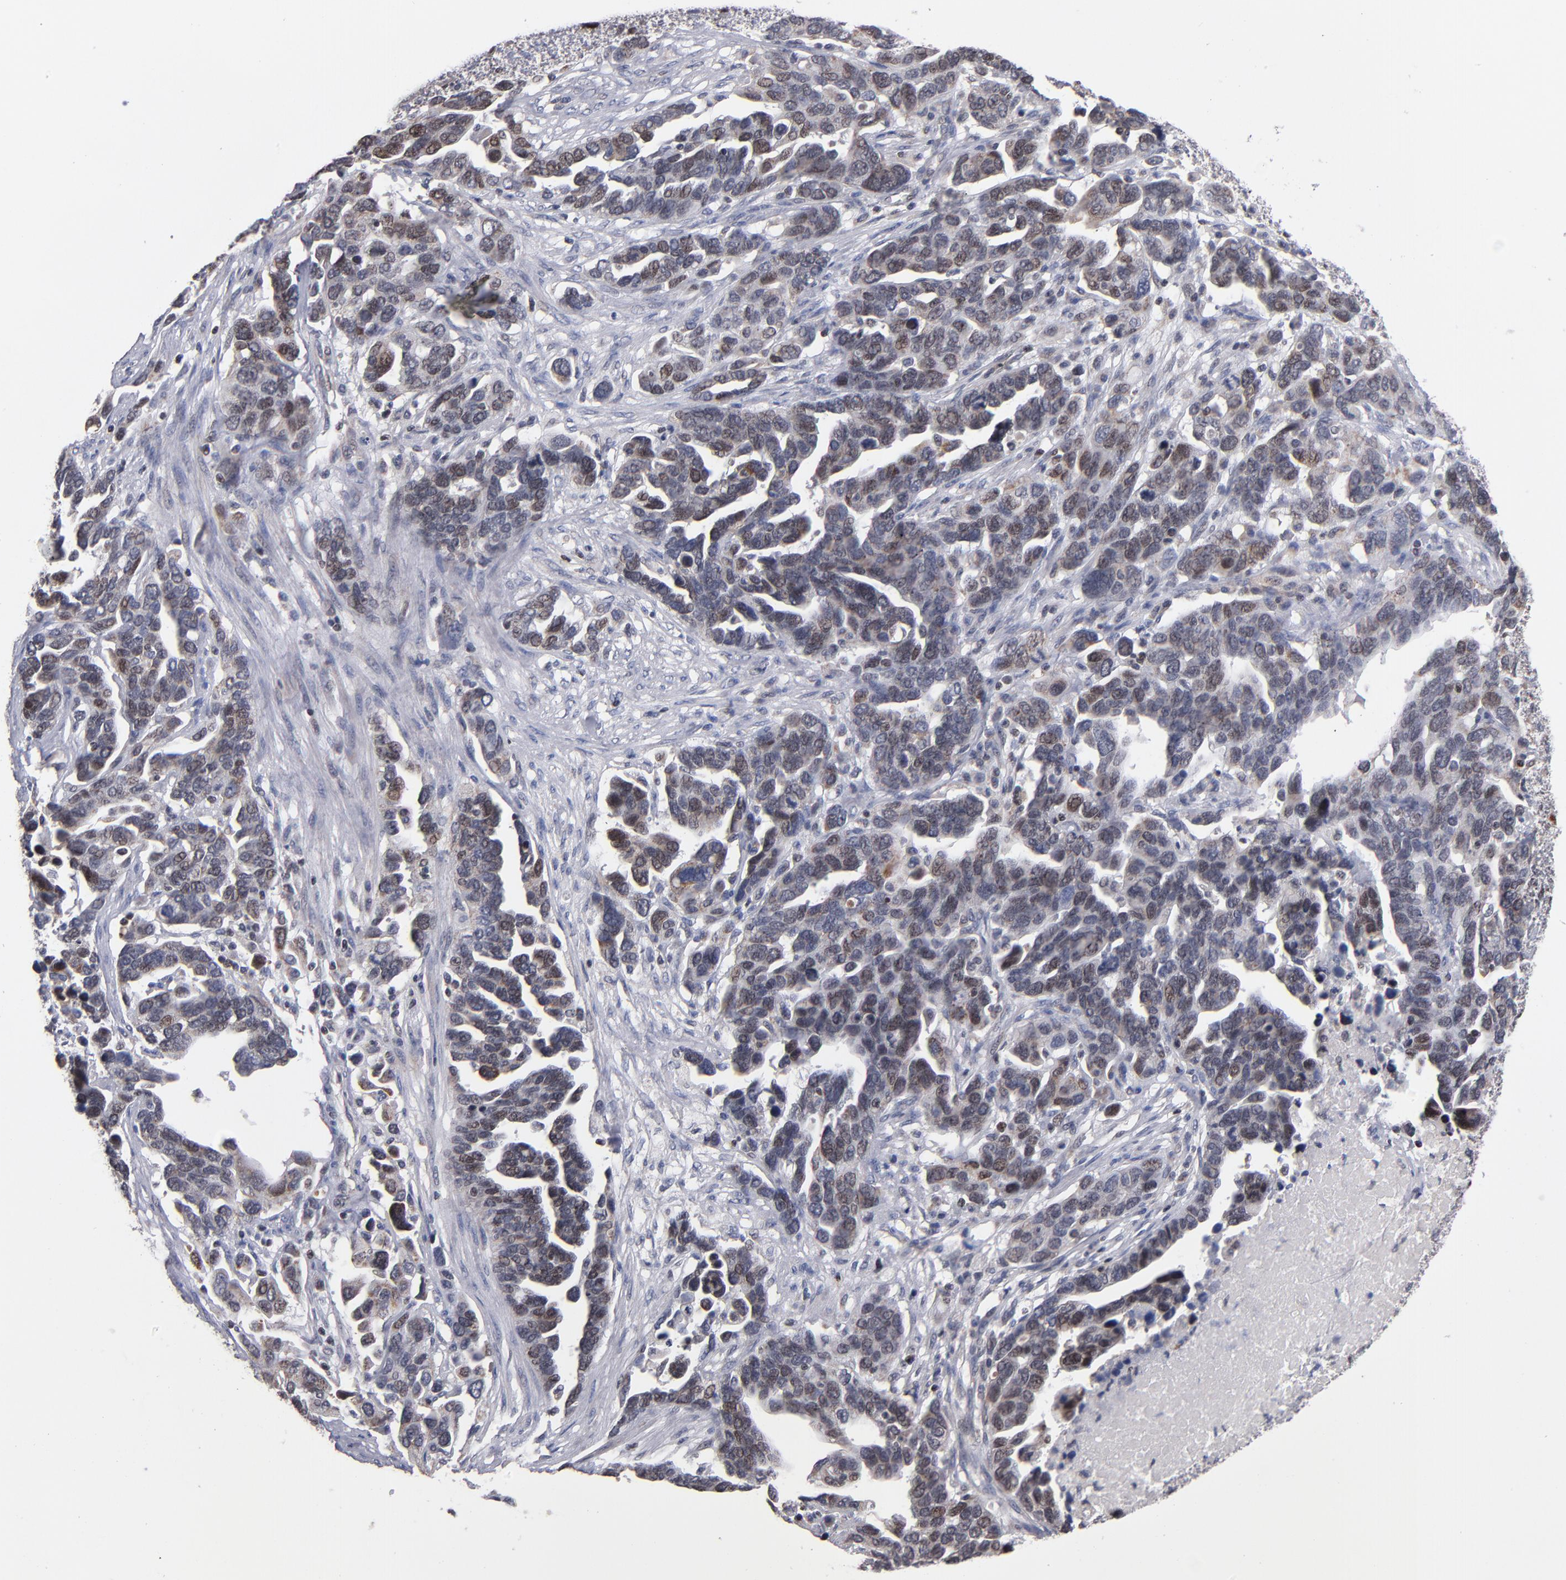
{"staining": {"intensity": "moderate", "quantity": "25%-75%", "location": "nuclear"}, "tissue": "ovarian cancer", "cell_type": "Tumor cells", "image_type": "cancer", "snomed": [{"axis": "morphology", "description": "Cystadenocarcinoma, serous, NOS"}, {"axis": "topography", "description": "Ovary"}], "caption": "DAB (3,3'-diaminobenzidine) immunohistochemical staining of ovarian cancer shows moderate nuclear protein staining in approximately 25%-75% of tumor cells.", "gene": "ODF2", "patient": {"sex": "female", "age": 54}}